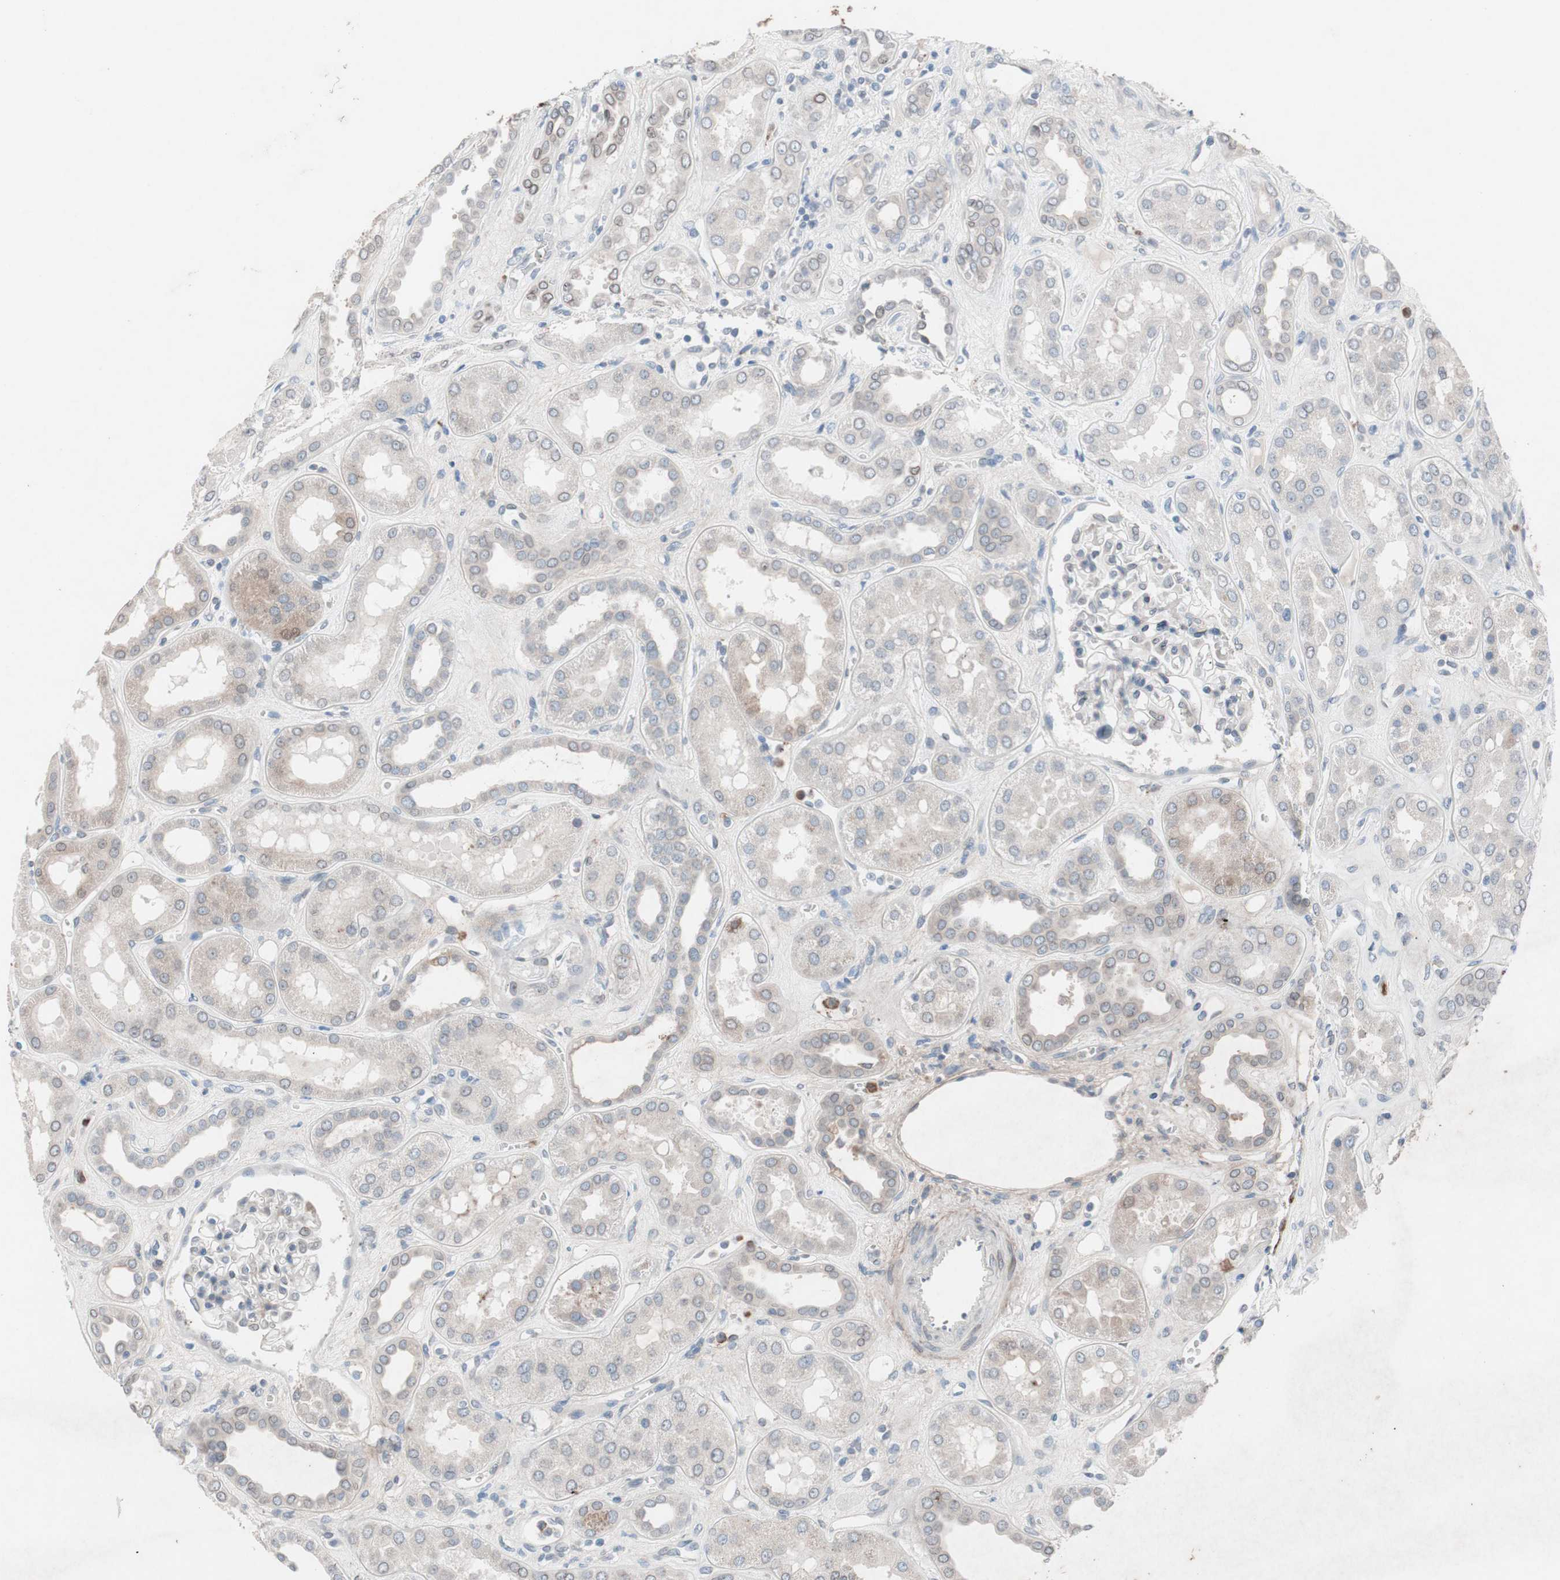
{"staining": {"intensity": "negative", "quantity": "none", "location": "none"}, "tissue": "kidney", "cell_type": "Cells in glomeruli", "image_type": "normal", "snomed": [{"axis": "morphology", "description": "Normal tissue, NOS"}, {"axis": "topography", "description": "Kidney"}], "caption": "A micrograph of kidney stained for a protein shows no brown staining in cells in glomeruli. Brightfield microscopy of immunohistochemistry stained with DAB (brown) and hematoxylin (blue), captured at high magnification.", "gene": "GRB7", "patient": {"sex": "male", "age": 59}}